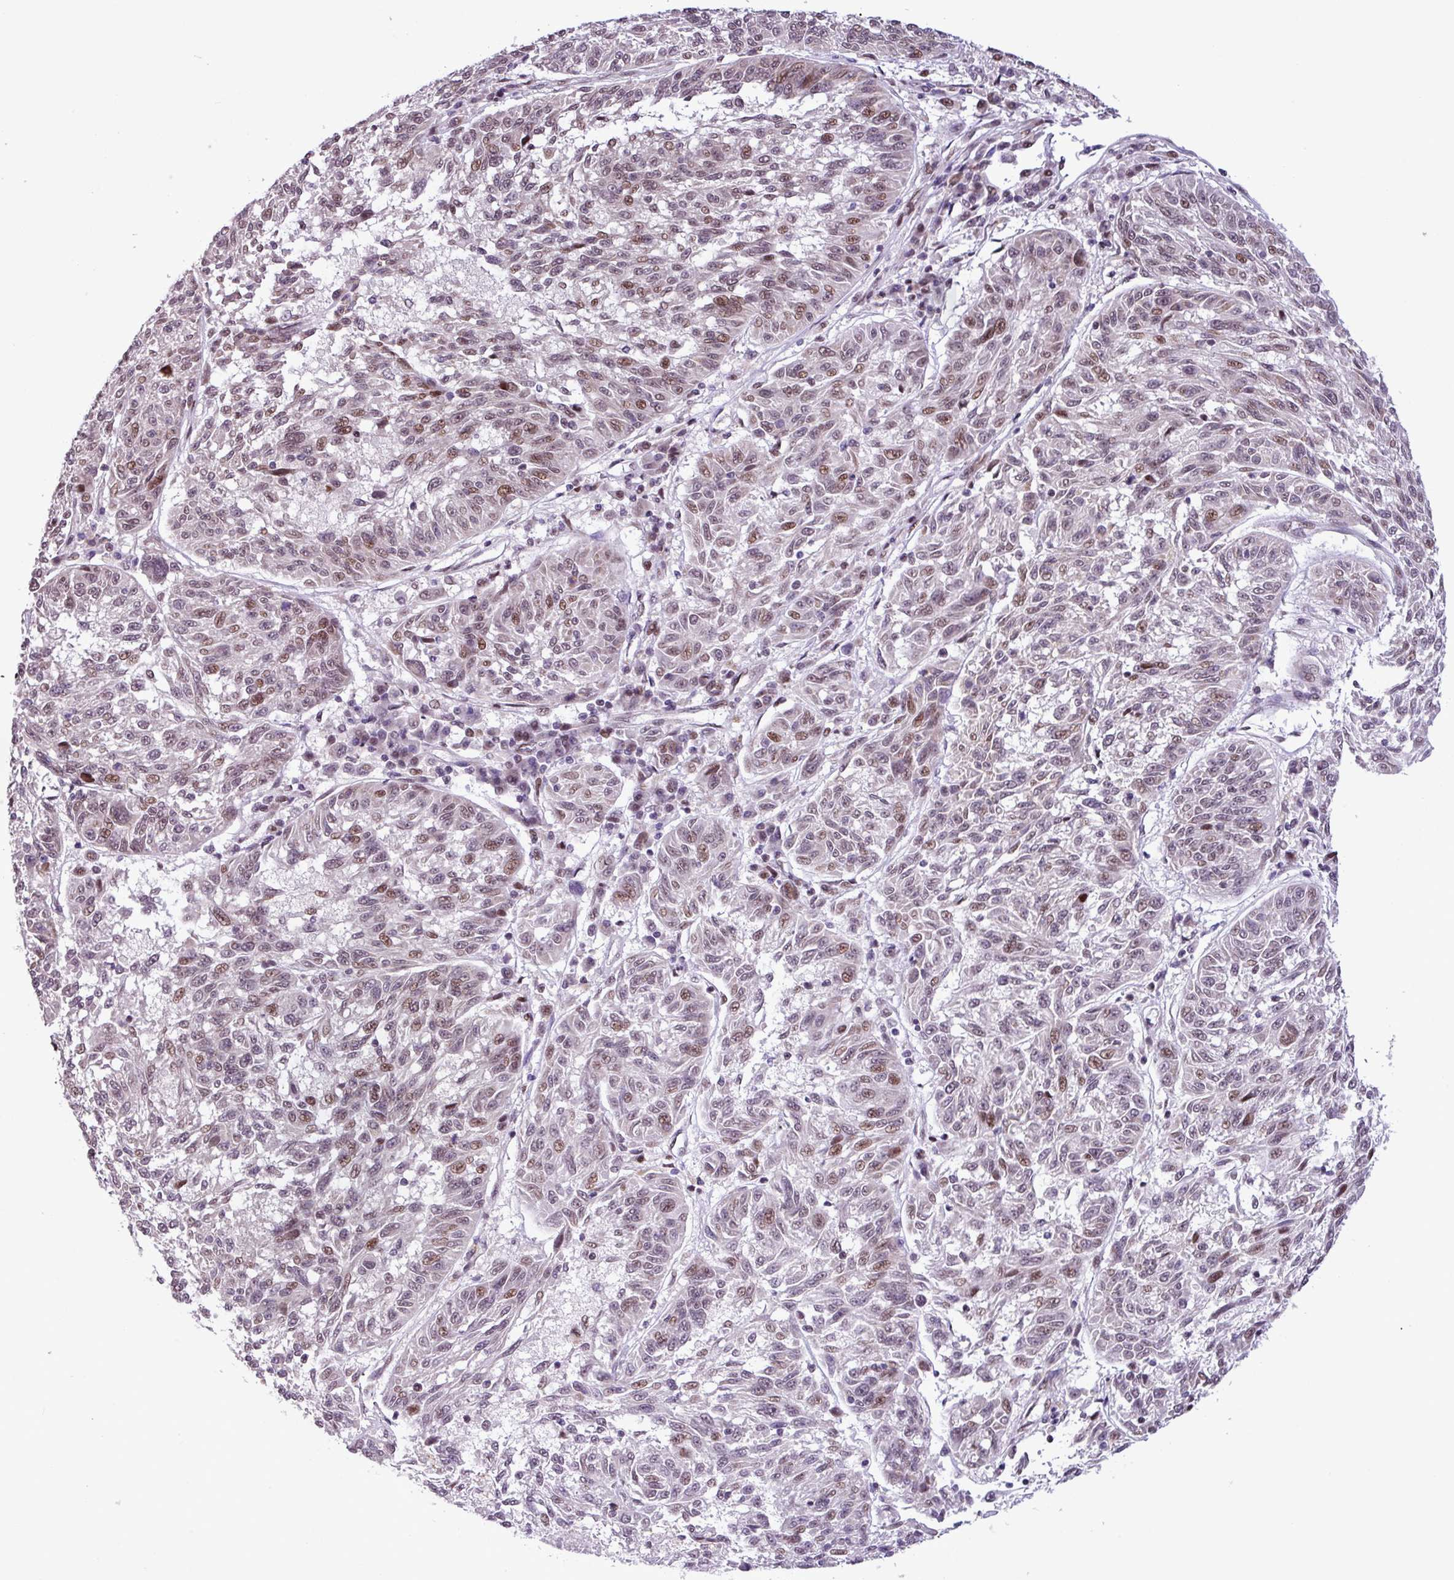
{"staining": {"intensity": "weak", "quantity": ">75%", "location": "nuclear"}, "tissue": "melanoma", "cell_type": "Tumor cells", "image_type": "cancer", "snomed": [{"axis": "morphology", "description": "Malignant melanoma, NOS"}, {"axis": "topography", "description": "Skin"}], "caption": "The micrograph demonstrates staining of malignant melanoma, revealing weak nuclear protein staining (brown color) within tumor cells.", "gene": "ZNF354A", "patient": {"sex": "male", "age": 53}}